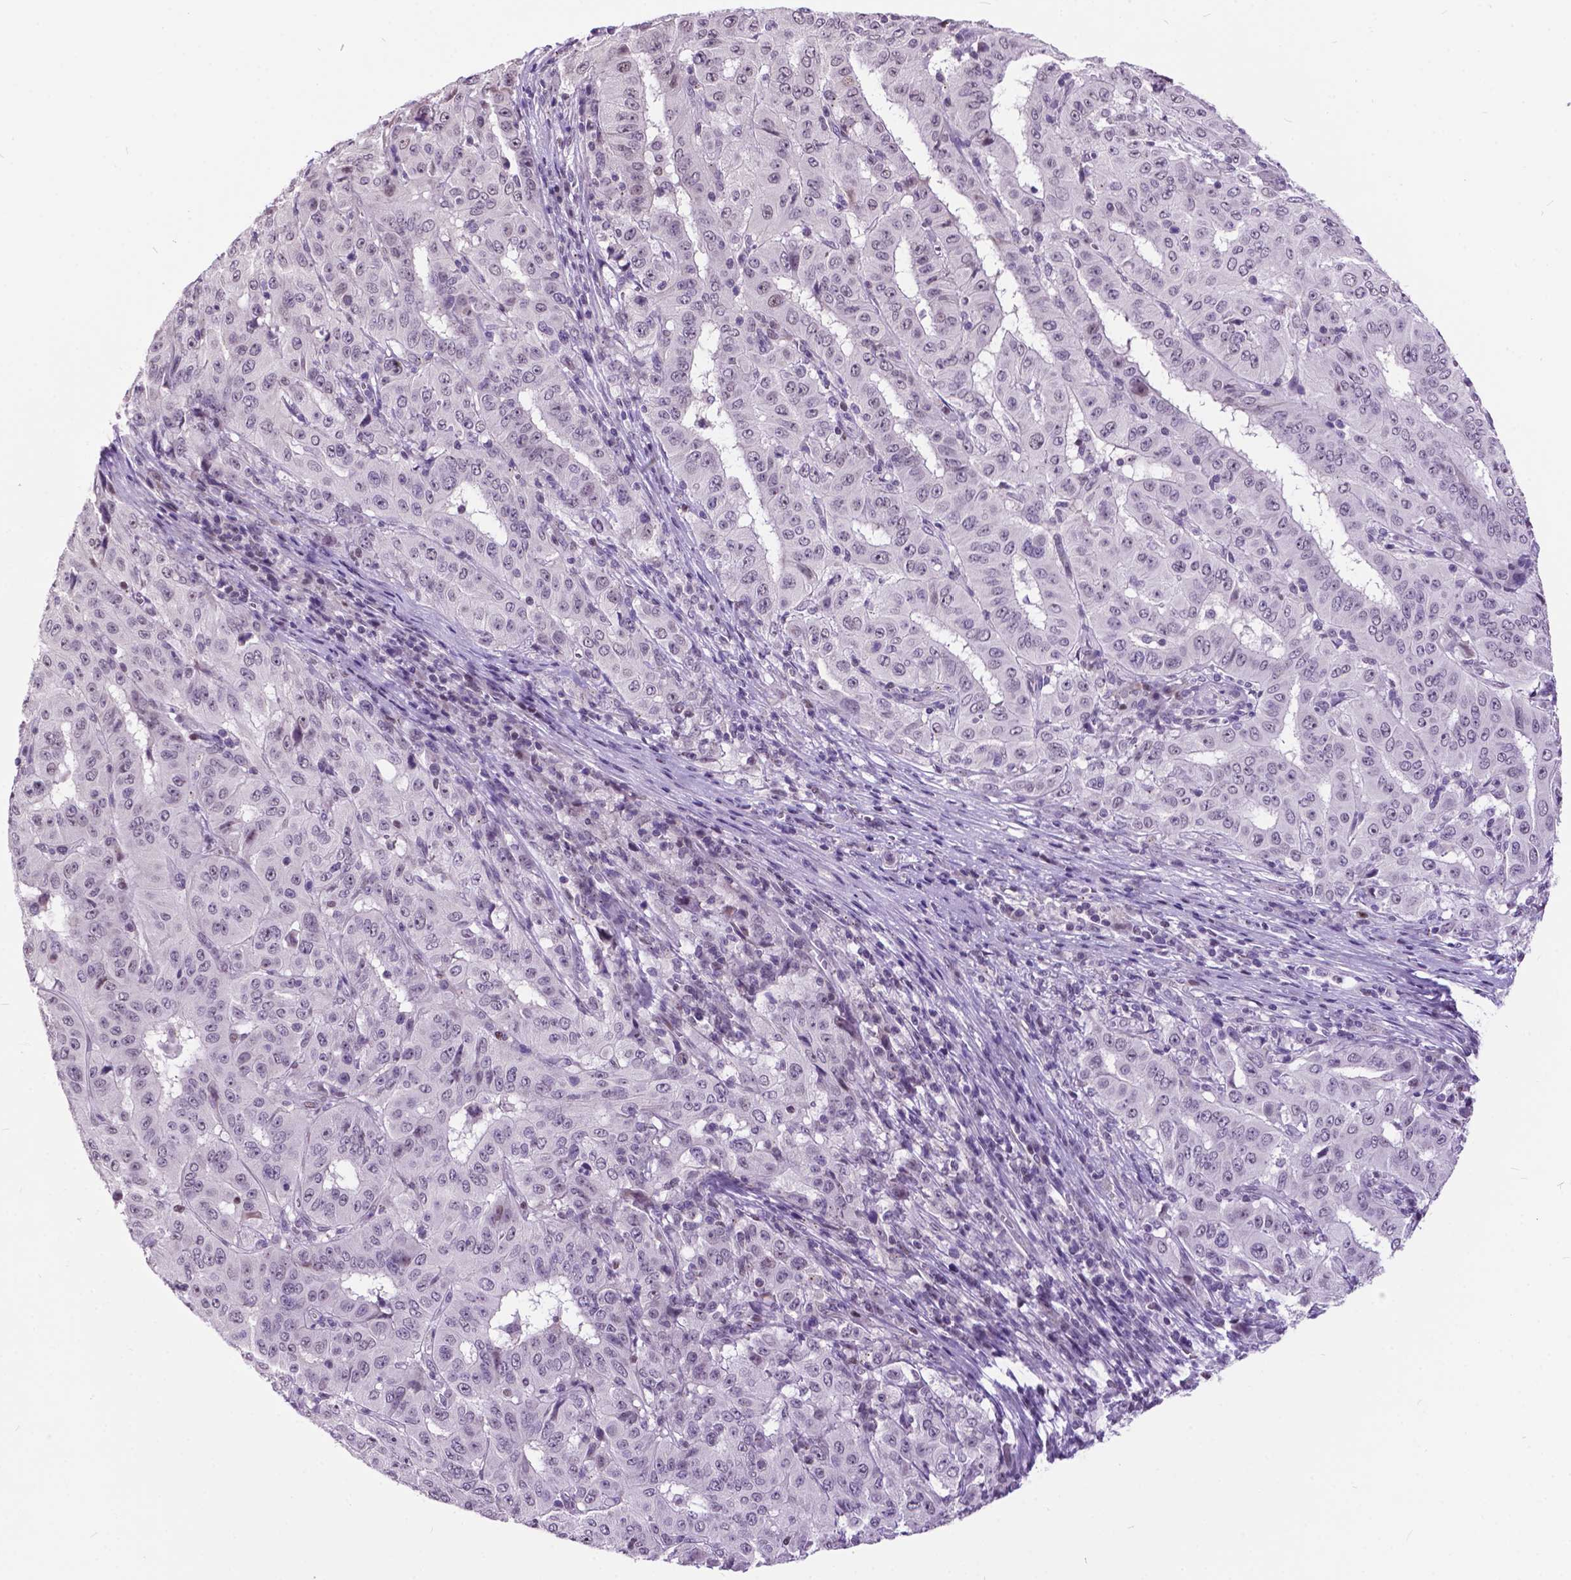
{"staining": {"intensity": "negative", "quantity": "none", "location": "none"}, "tissue": "pancreatic cancer", "cell_type": "Tumor cells", "image_type": "cancer", "snomed": [{"axis": "morphology", "description": "Adenocarcinoma, NOS"}, {"axis": "topography", "description": "Pancreas"}], "caption": "Histopathology image shows no protein staining in tumor cells of adenocarcinoma (pancreatic) tissue.", "gene": "DPF3", "patient": {"sex": "male", "age": 63}}